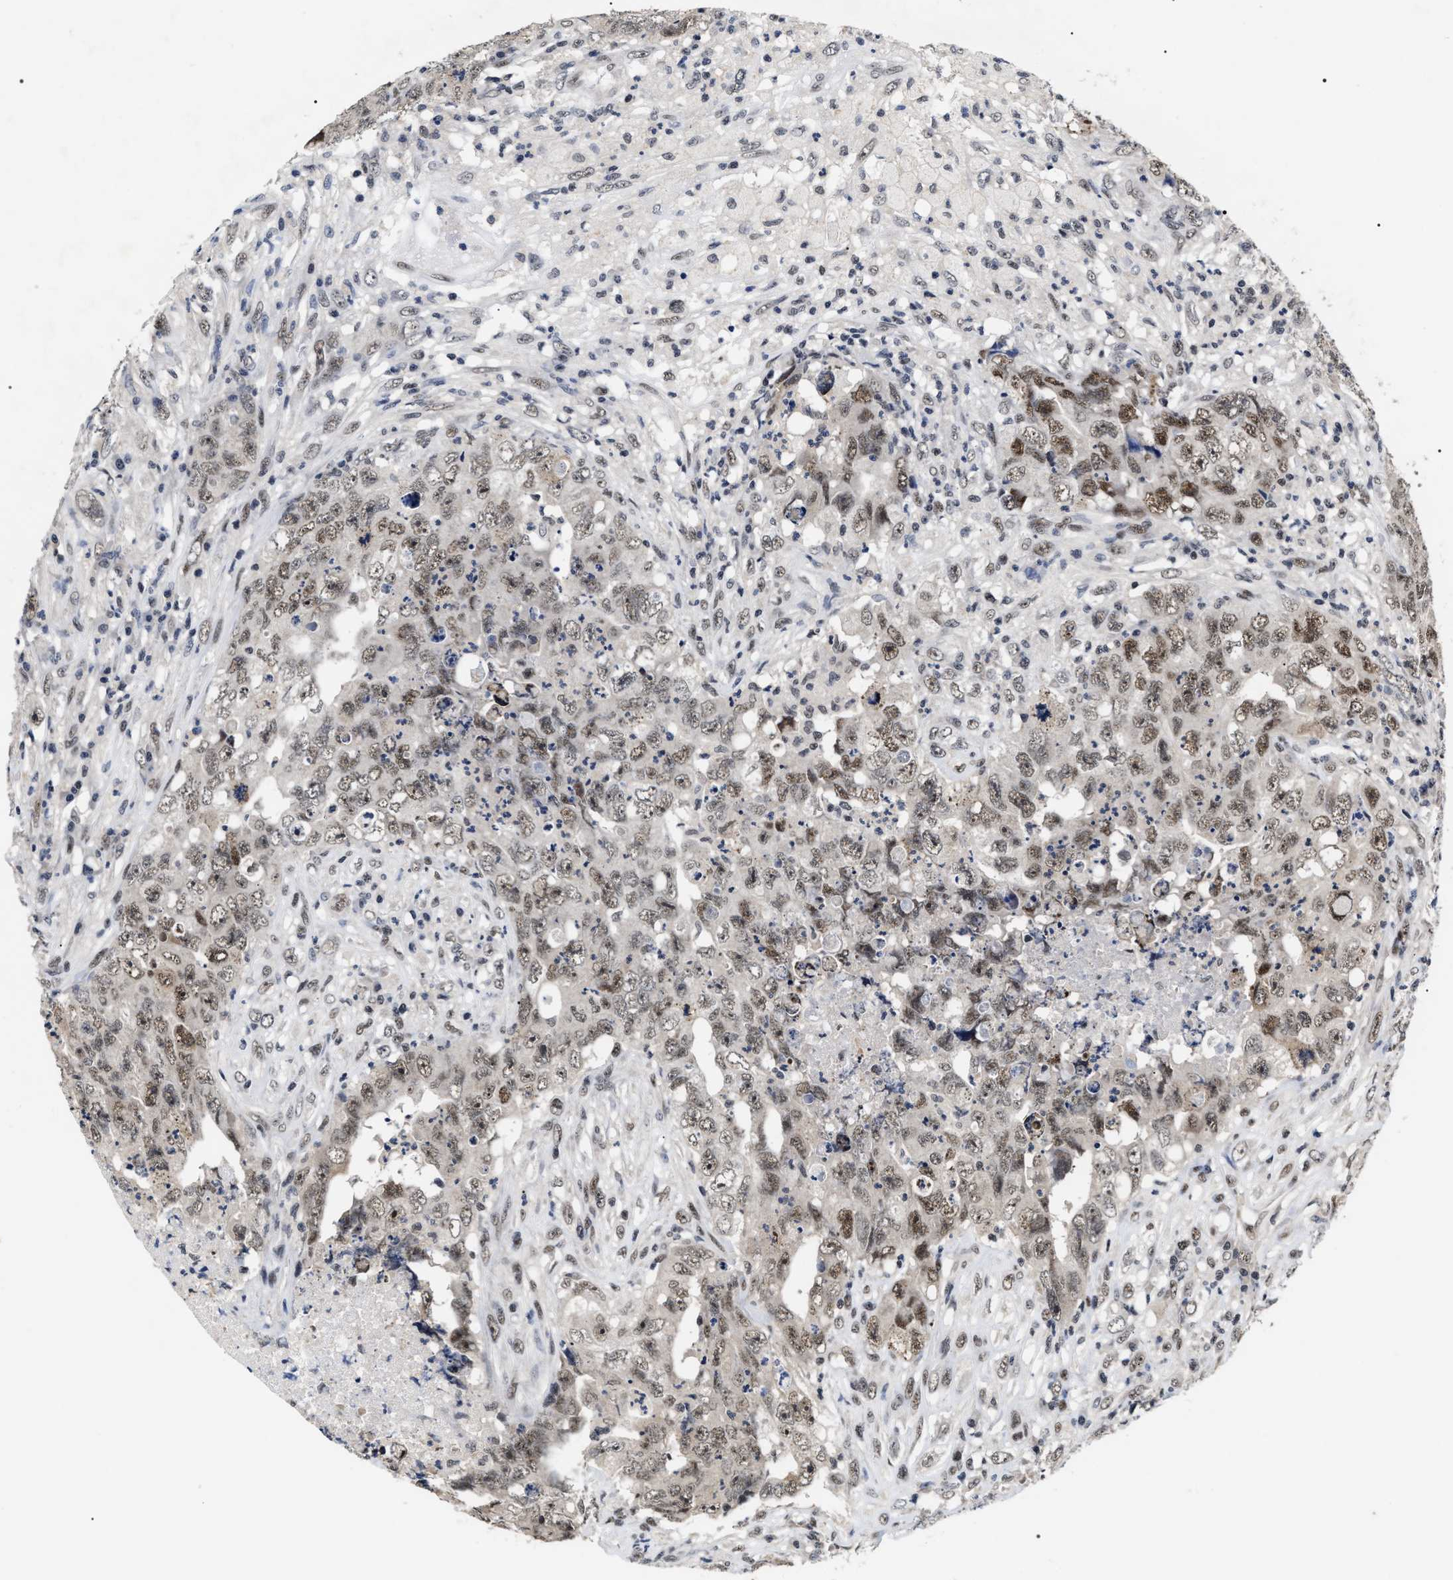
{"staining": {"intensity": "moderate", "quantity": "25%-75%", "location": "nuclear"}, "tissue": "testis cancer", "cell_type": "Tumor cells", "image_type": "cancer", "snomed": [{"axis": "morphology", "description": "Carcinoma, Embryonal, NOS"}, {"axis": "topography", "description": "Testis"}], "caption": "Testis cancer (embryonal carcinoma) tissue exhibits moderate nuclear positivity in approximately 25%-75% of tumor cells", "gene": "RRP1B", "patient": {"sex": "male", "age": 32}}